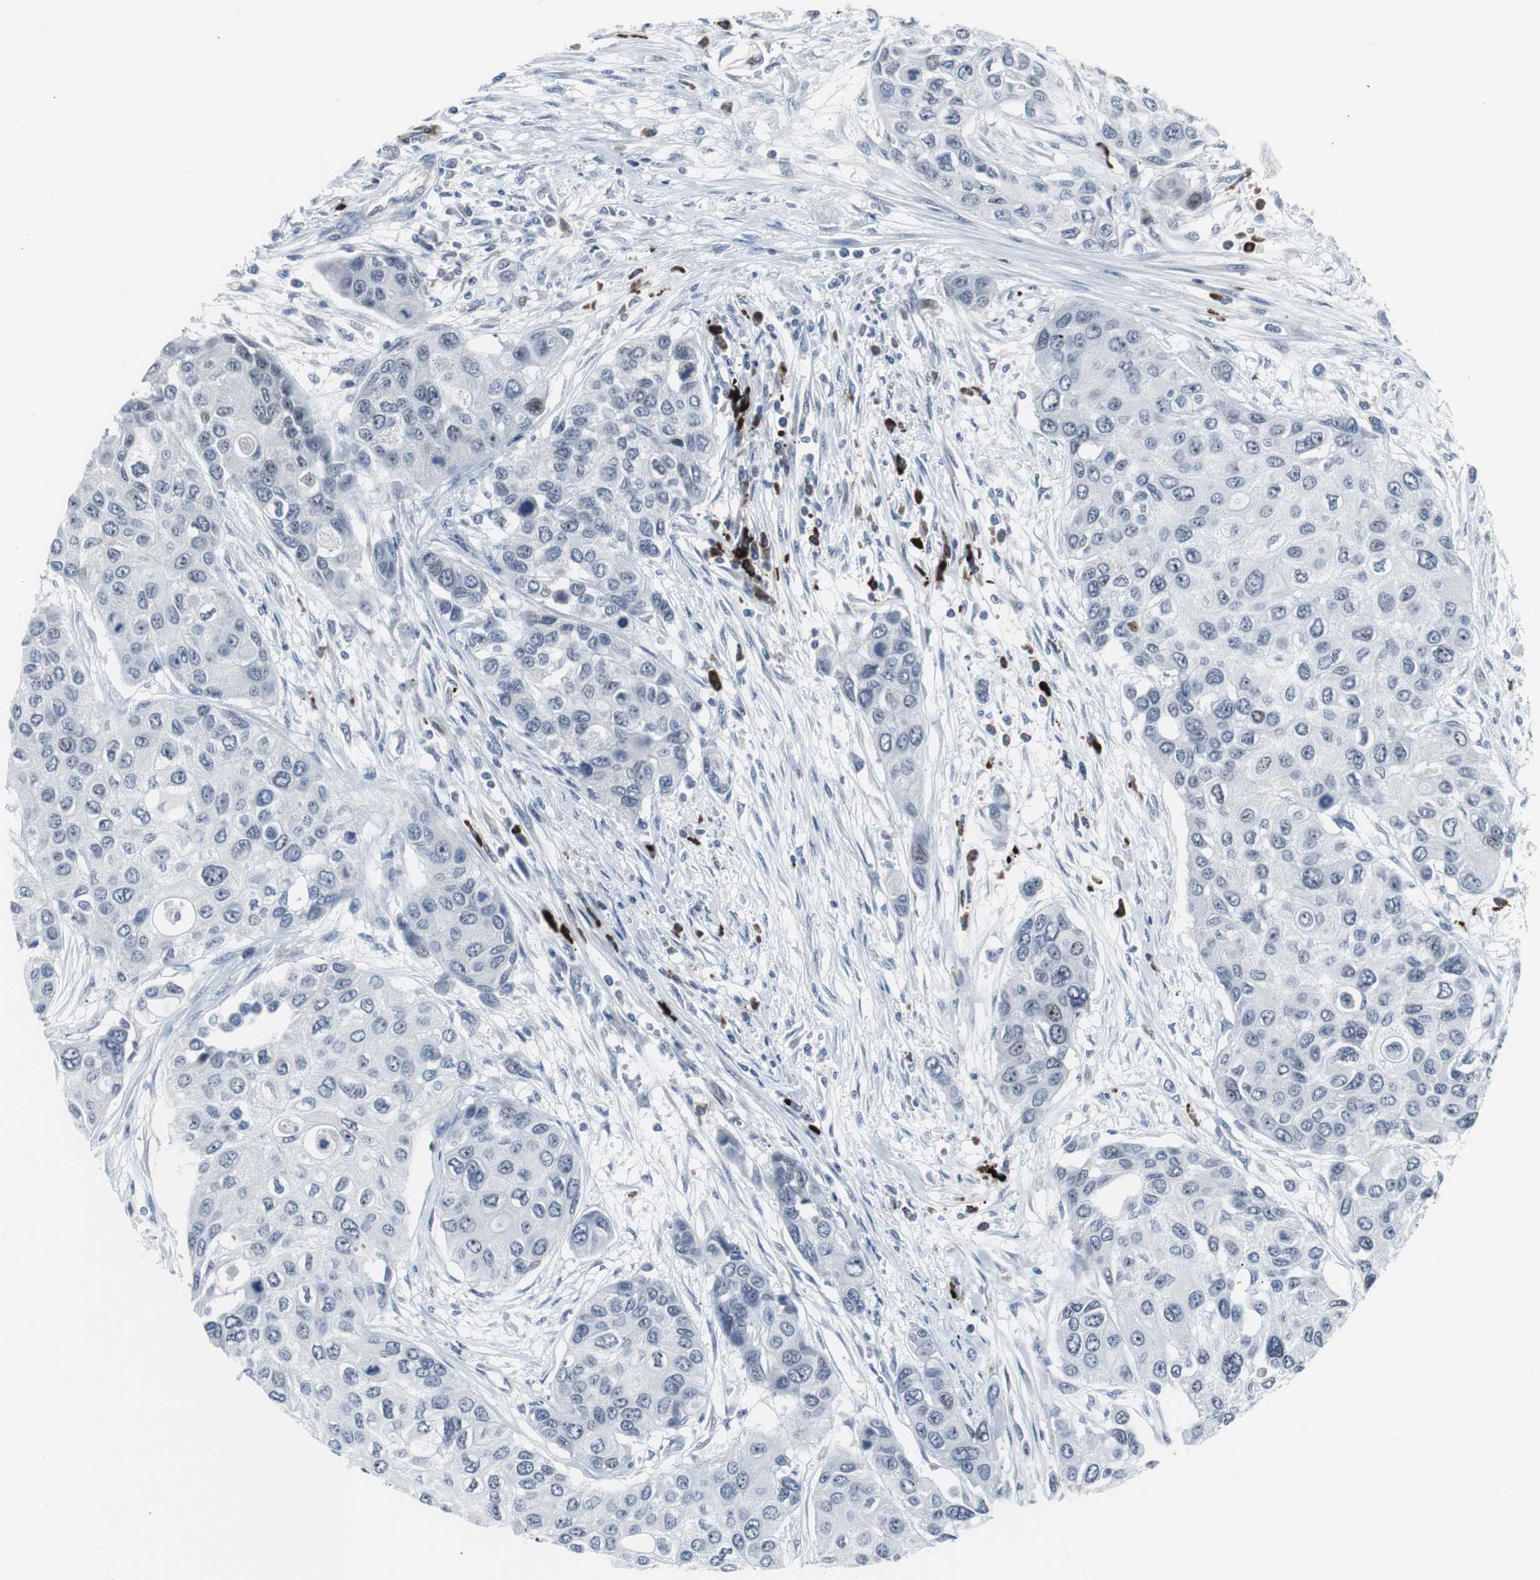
{"staining": {"intensity": "negative", "quantity": "none", "location": "none"}, "tissue": "urothelial cancer", "cell_type": "Tumor cells", "image_type": "cancer", "snomed": [{"axis": "morphology", "description": "Urothelial carcinoma, High grade"}, {"axis": "topography", "description": "Urinary bladder"}], "caption": "This micrograph is of urothelial cancer stained with immunohistochemistry to label a protein in brown with the nuclei are counter-stained blue. There is no expression in tumor cells. (Stains: DAB (3,3'-diaminobenzidine) IHC with hematoxylin counter stain, Microscopy: brightfield microscopy at high magnification).", "gene": "DOK1", "patient": {"sex": "female", "age": 56}}